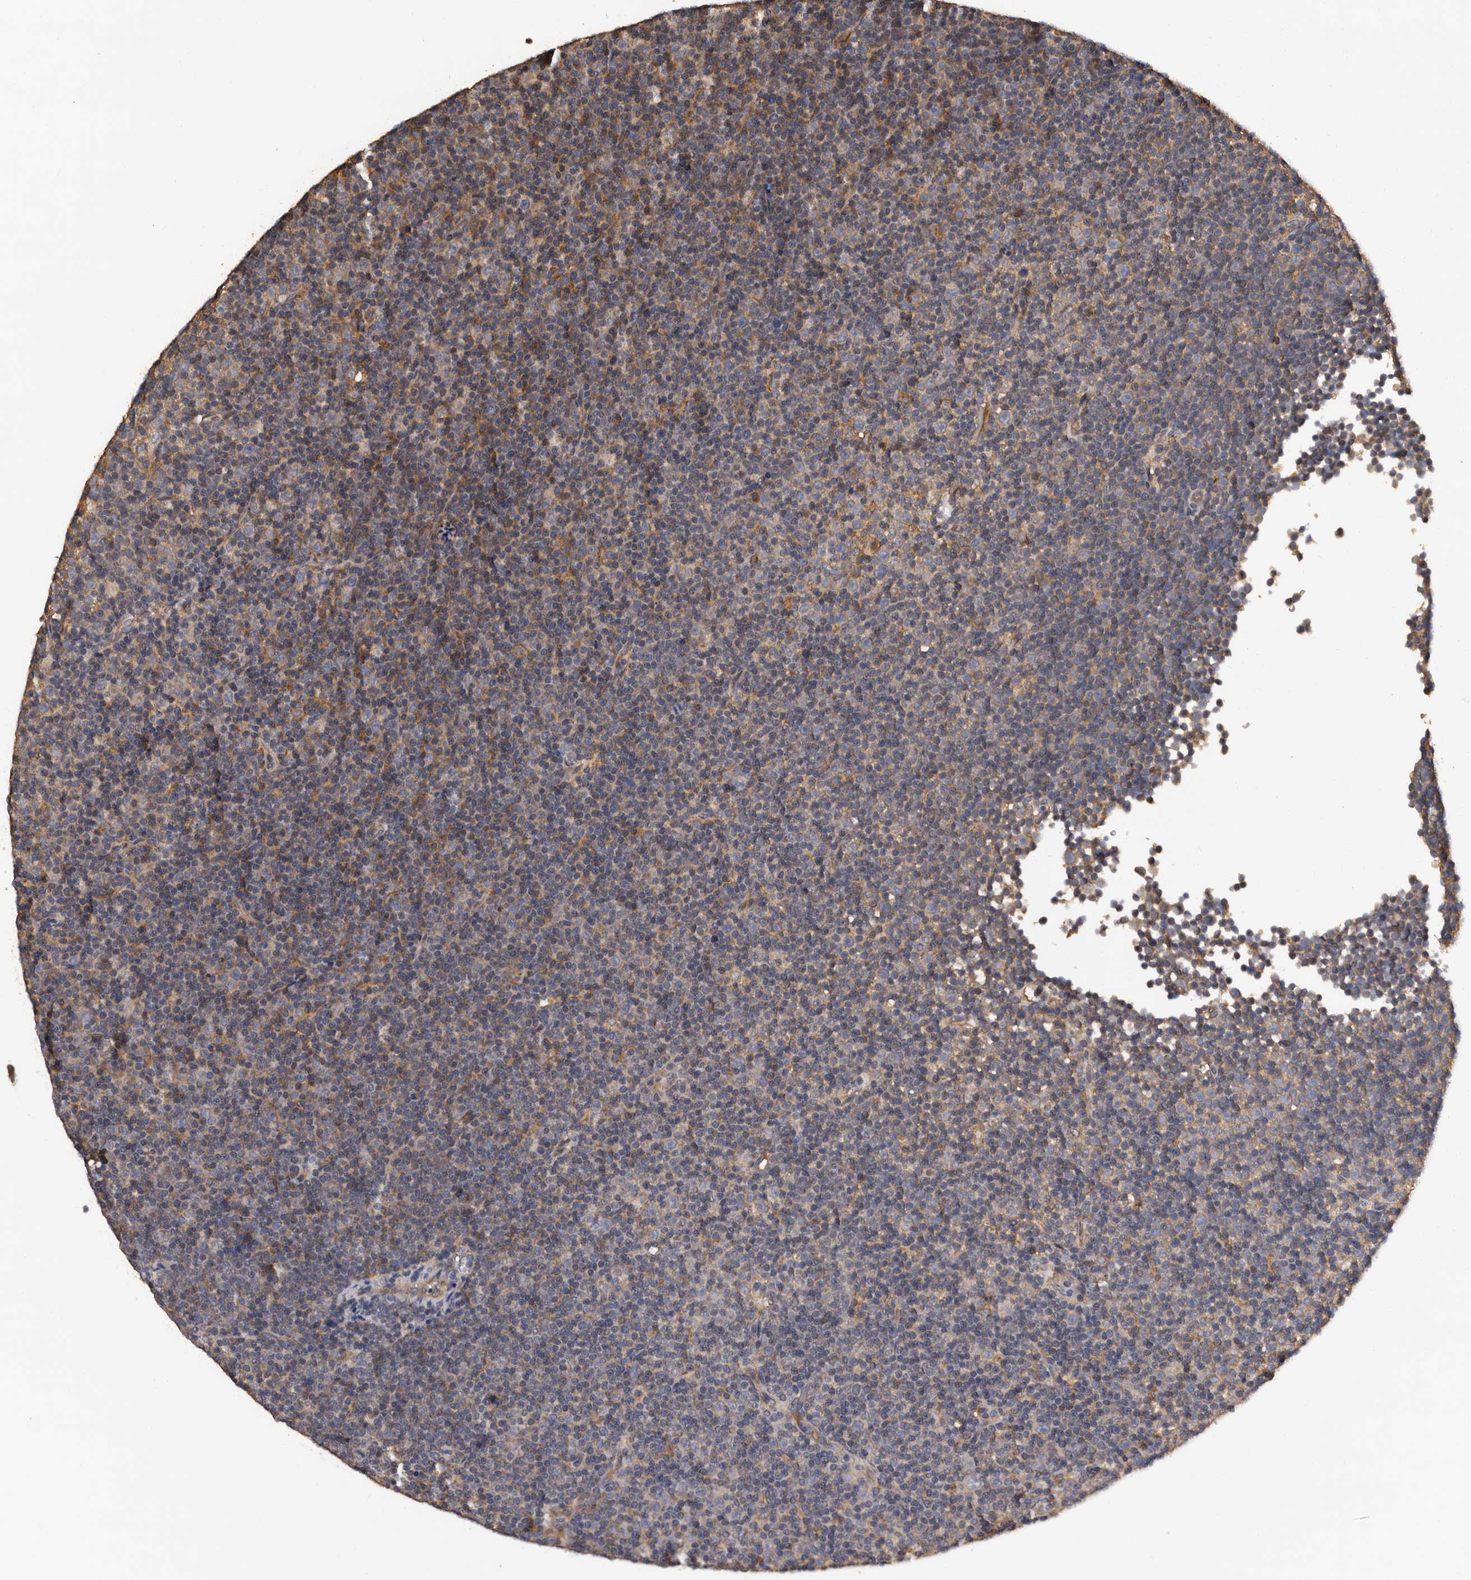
{"staining": {"intensity": "negative", "quantity": "none", "location": "none"}, "tissue": "lymphoma", "cell_type": "Tumor cells", "image_type": "cancer", "snomed": [{"axis": "morphology", "description": "Malignant lymphoma, non-Hodgkin's type, Low grade"}, {"axis": "topography", "description": "Lymph node"}], "caption": "Low-grade malignant lymphoma, non-Hodgkin's type was stained to show a protein in brown. There is no significant expression in tumor cells.", "gene": "ADCK5", "patient": {"sex": "female", "age": 67}}